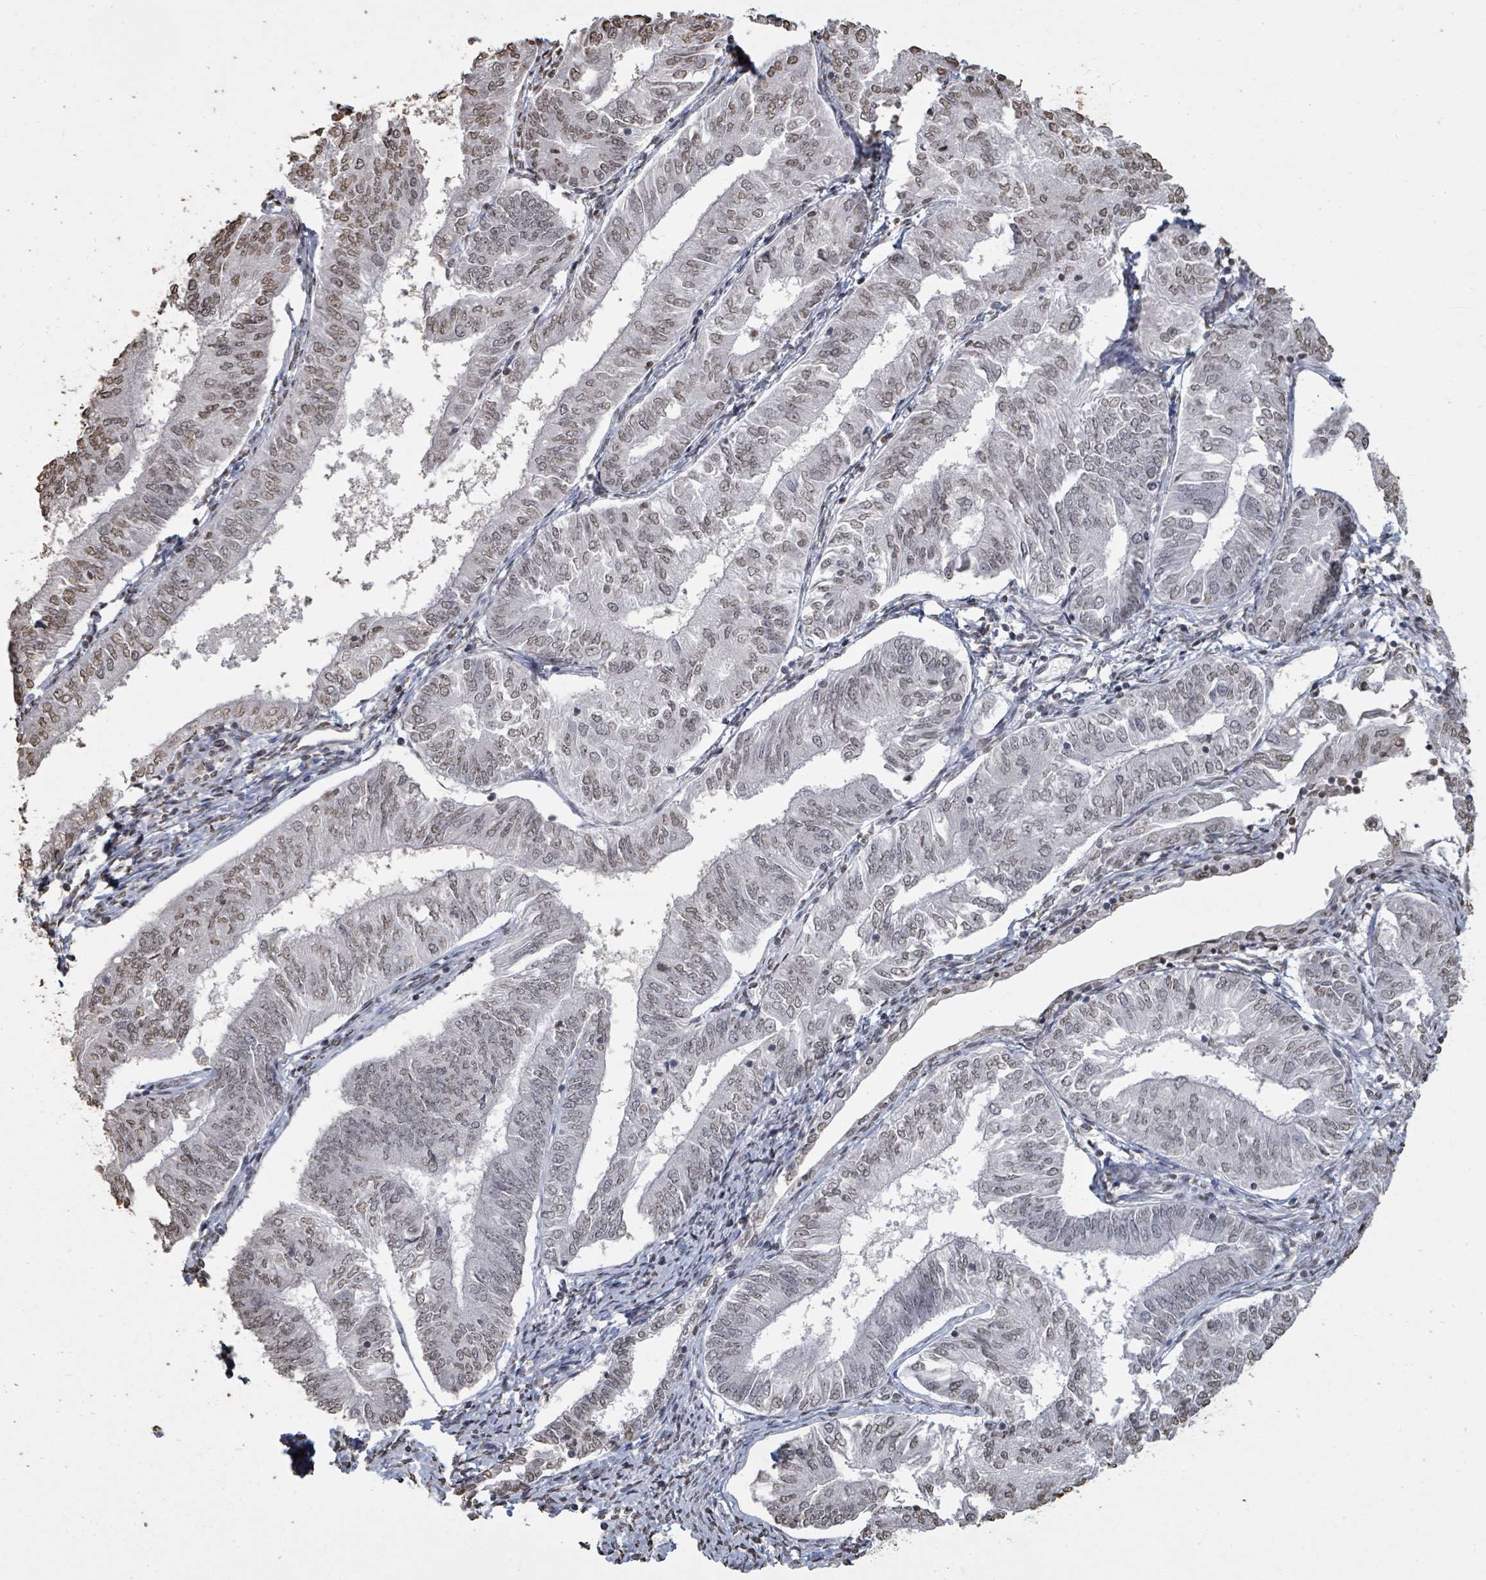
{"staining": {"intensity": "weak", "quantity": ">75%", "location": "nuclear"}, "tissue": "endometrial cancer", "cell_type": "Tumor cells", "image_type": "cancer", "snomed": [{"axis": "morphology", "description": "Adenocarcinoma, NOS"}, {"axis": "topography", "description": "Endometrium"}], "caption": "IHC (DAB) staining of human endometrial cancer shows weak nuclear protein expression in about >75% of tumor cells.", "gene": "MRPS12", "patient": {"sex": "female", "age": 58}}